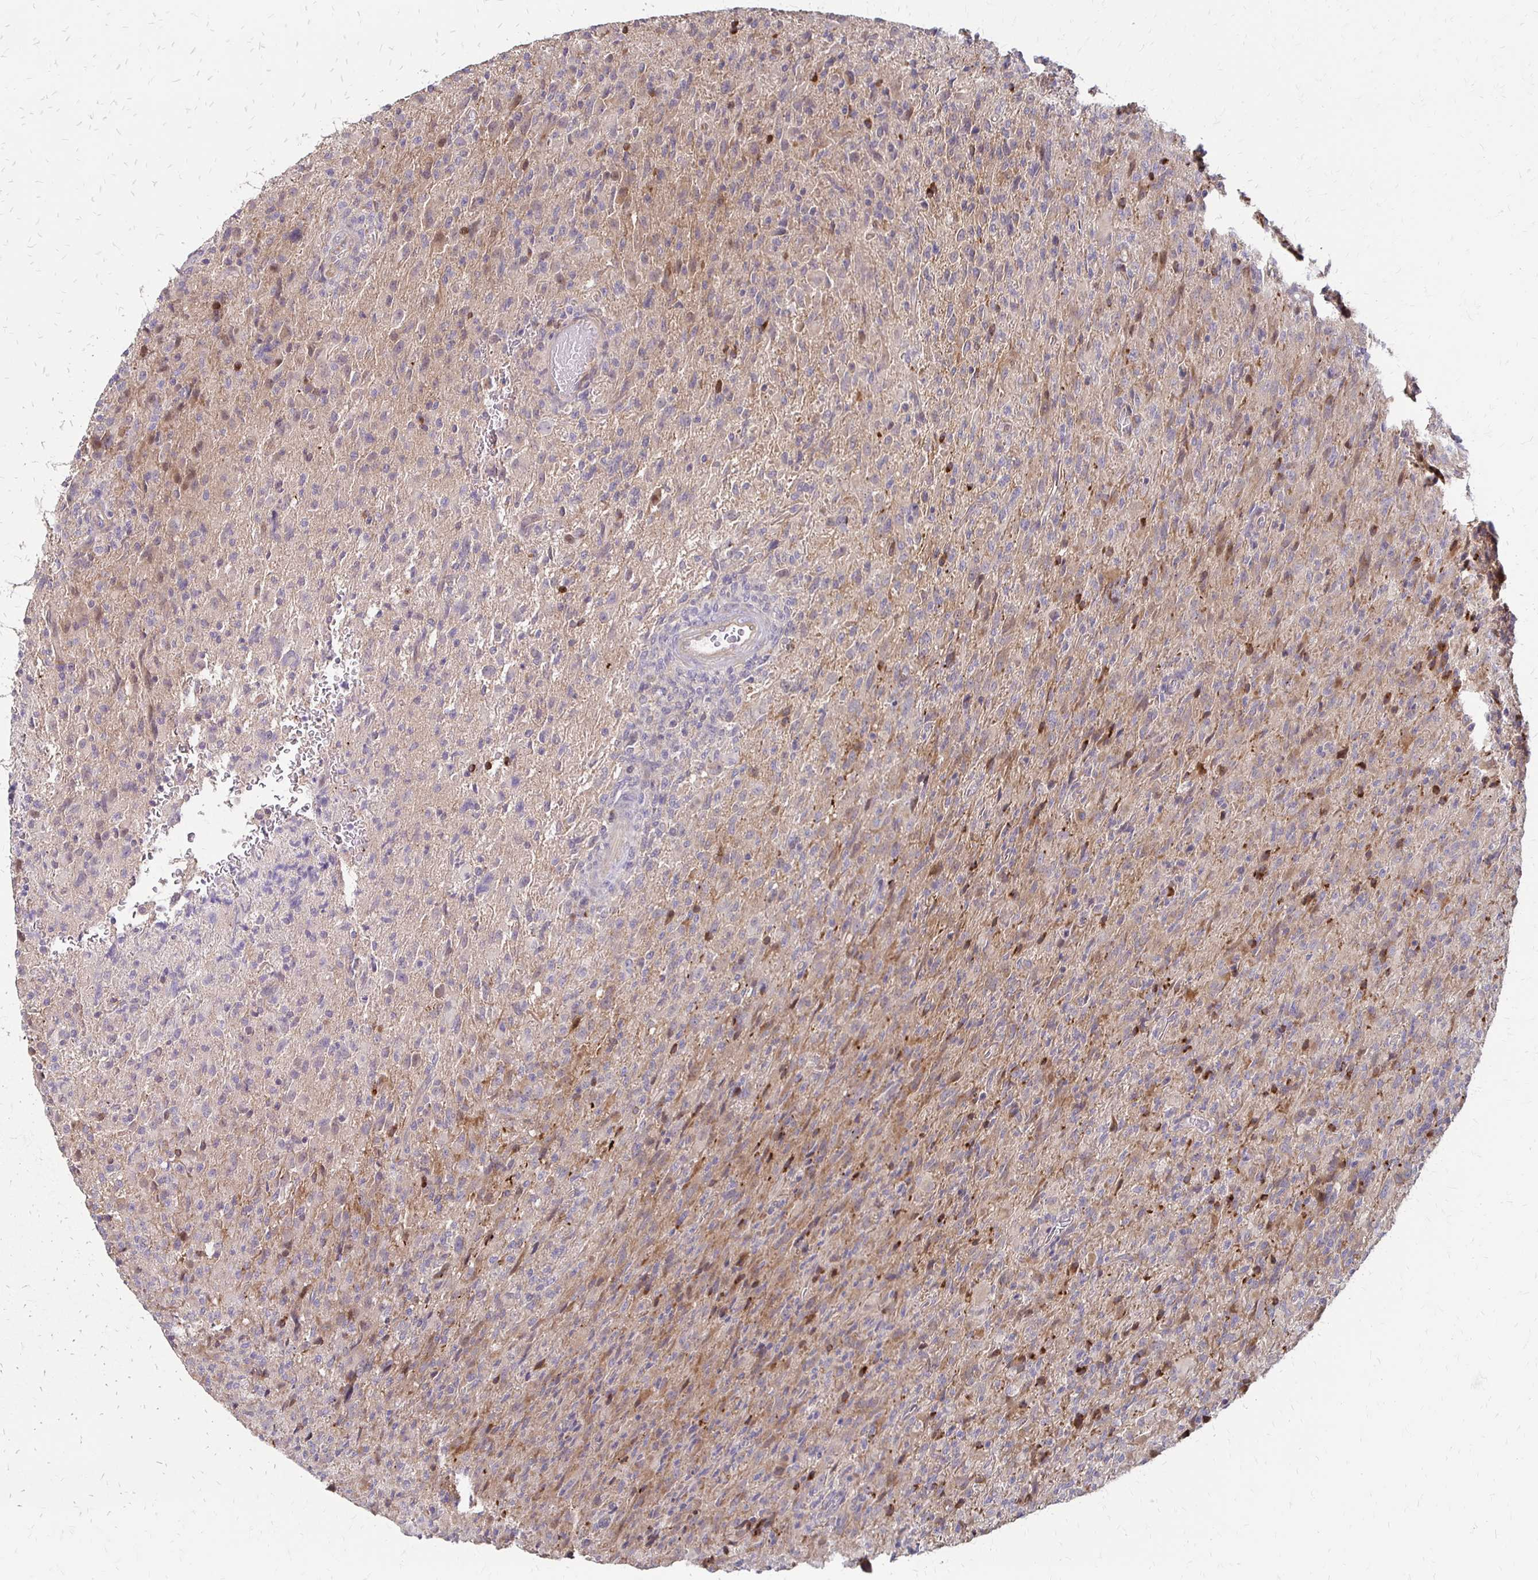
{"staining": {"intensity": "weak", "quantity": "<25%", "location": "cytoplasmic/membranous"}, "tissue": "glioma", "cell_type": "Tumor cells", "image_type": "cancer", "snomed": [{"axis": "morphology", "description": "Glioma, malignant, High grade"}, {"axis": "topography", "description": "Brain"}], "caption": "Tumor cells are negative for protein expression in human glioma.", "gene": "CFL2", "patient": {"sex": "male", "age": 68}}